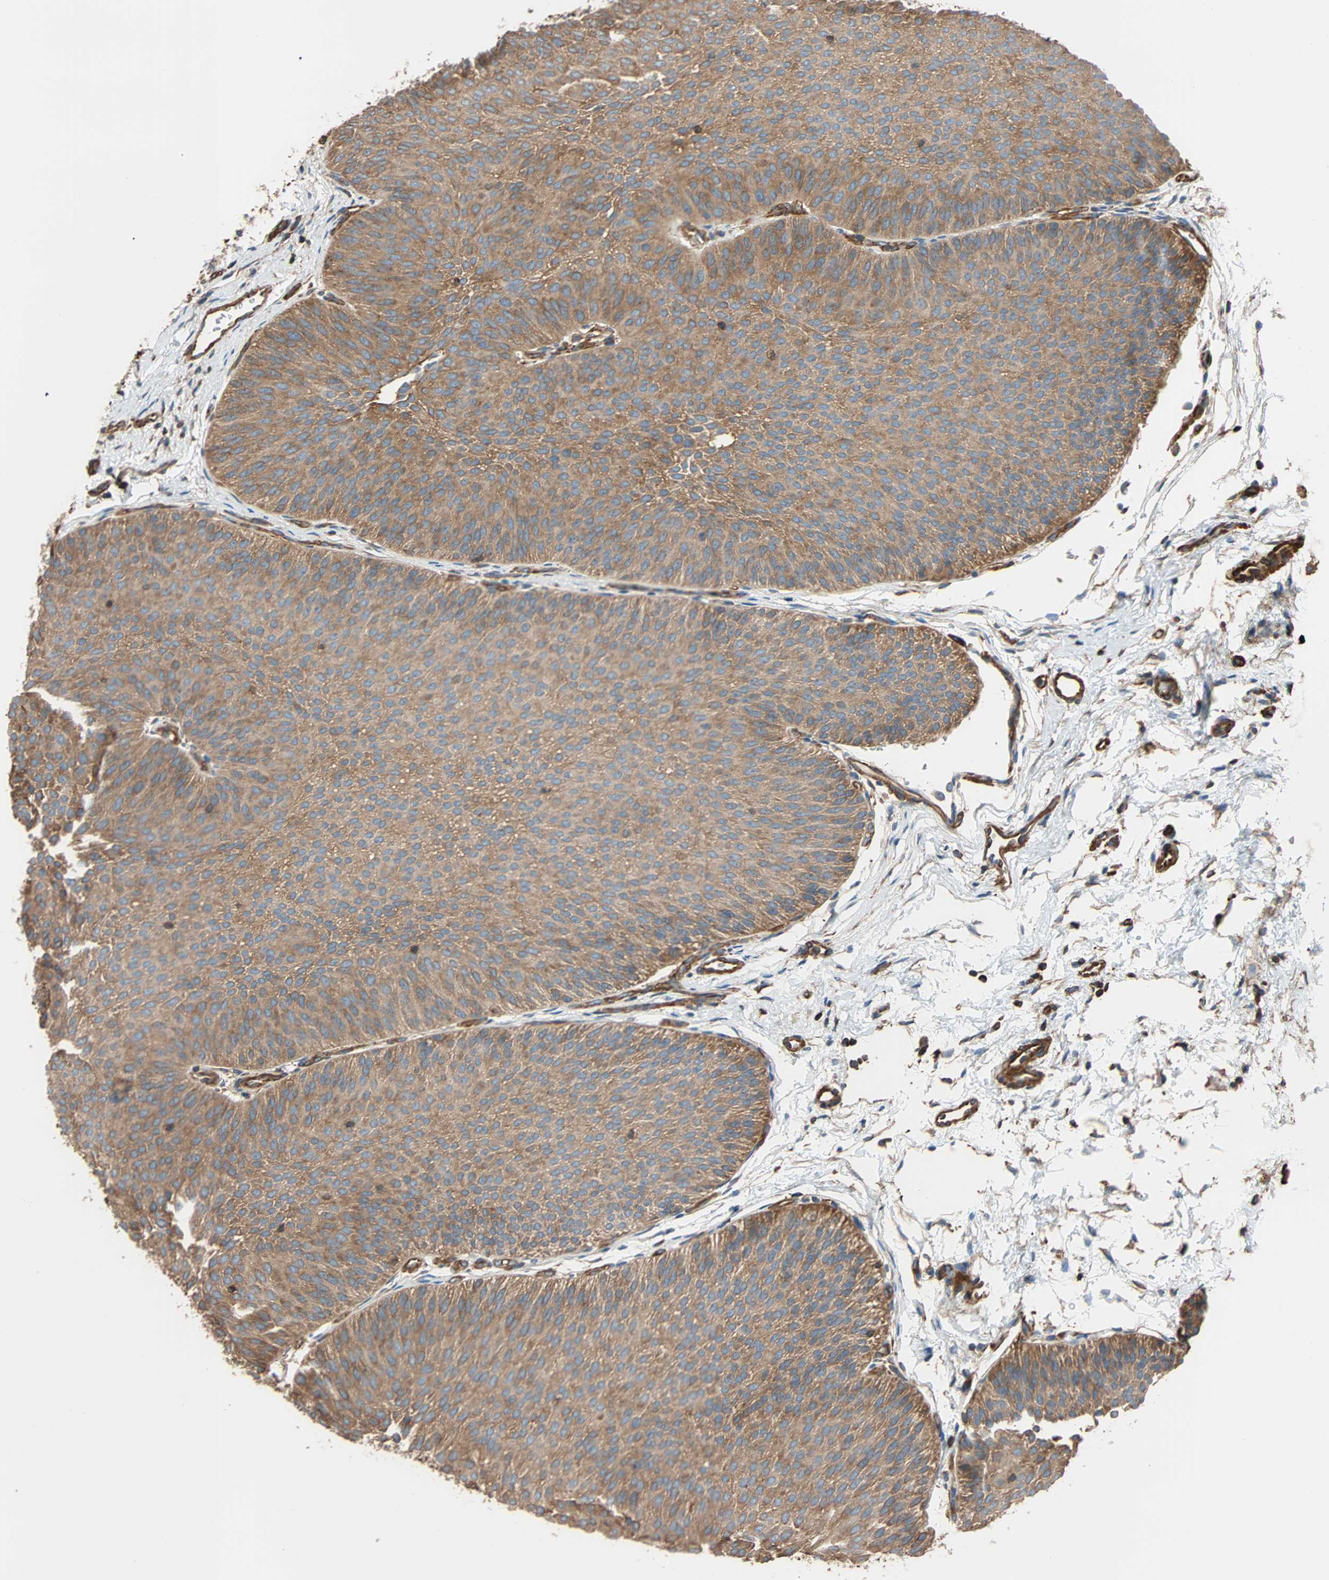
{"staining": {"intensity": "moderate", "quantity": ">75%", "location": "cytoplasmic/membranous"}, "tissue": "urothelial cancer", "cell_type": "Tumor cells", "image_type": "cancer", "snomed": [{"axis": "morphology", "description": "Urothelial carcinoma, Low grade"}, {"axis": "topography", "description": "Urinary bladder"}], "caption": "Immunohistochemistry of urothelial cancer shows medium levels of moderate cytoplasmic/membranous expression in about >75% of tumor cells. The staining is performed using DAB brown chromogen to label protein expression. The nuclei are counter-stained blue using hematoxylin.", "gene": "GALNT10", "patient": {"sex": "female", "age": 60}}